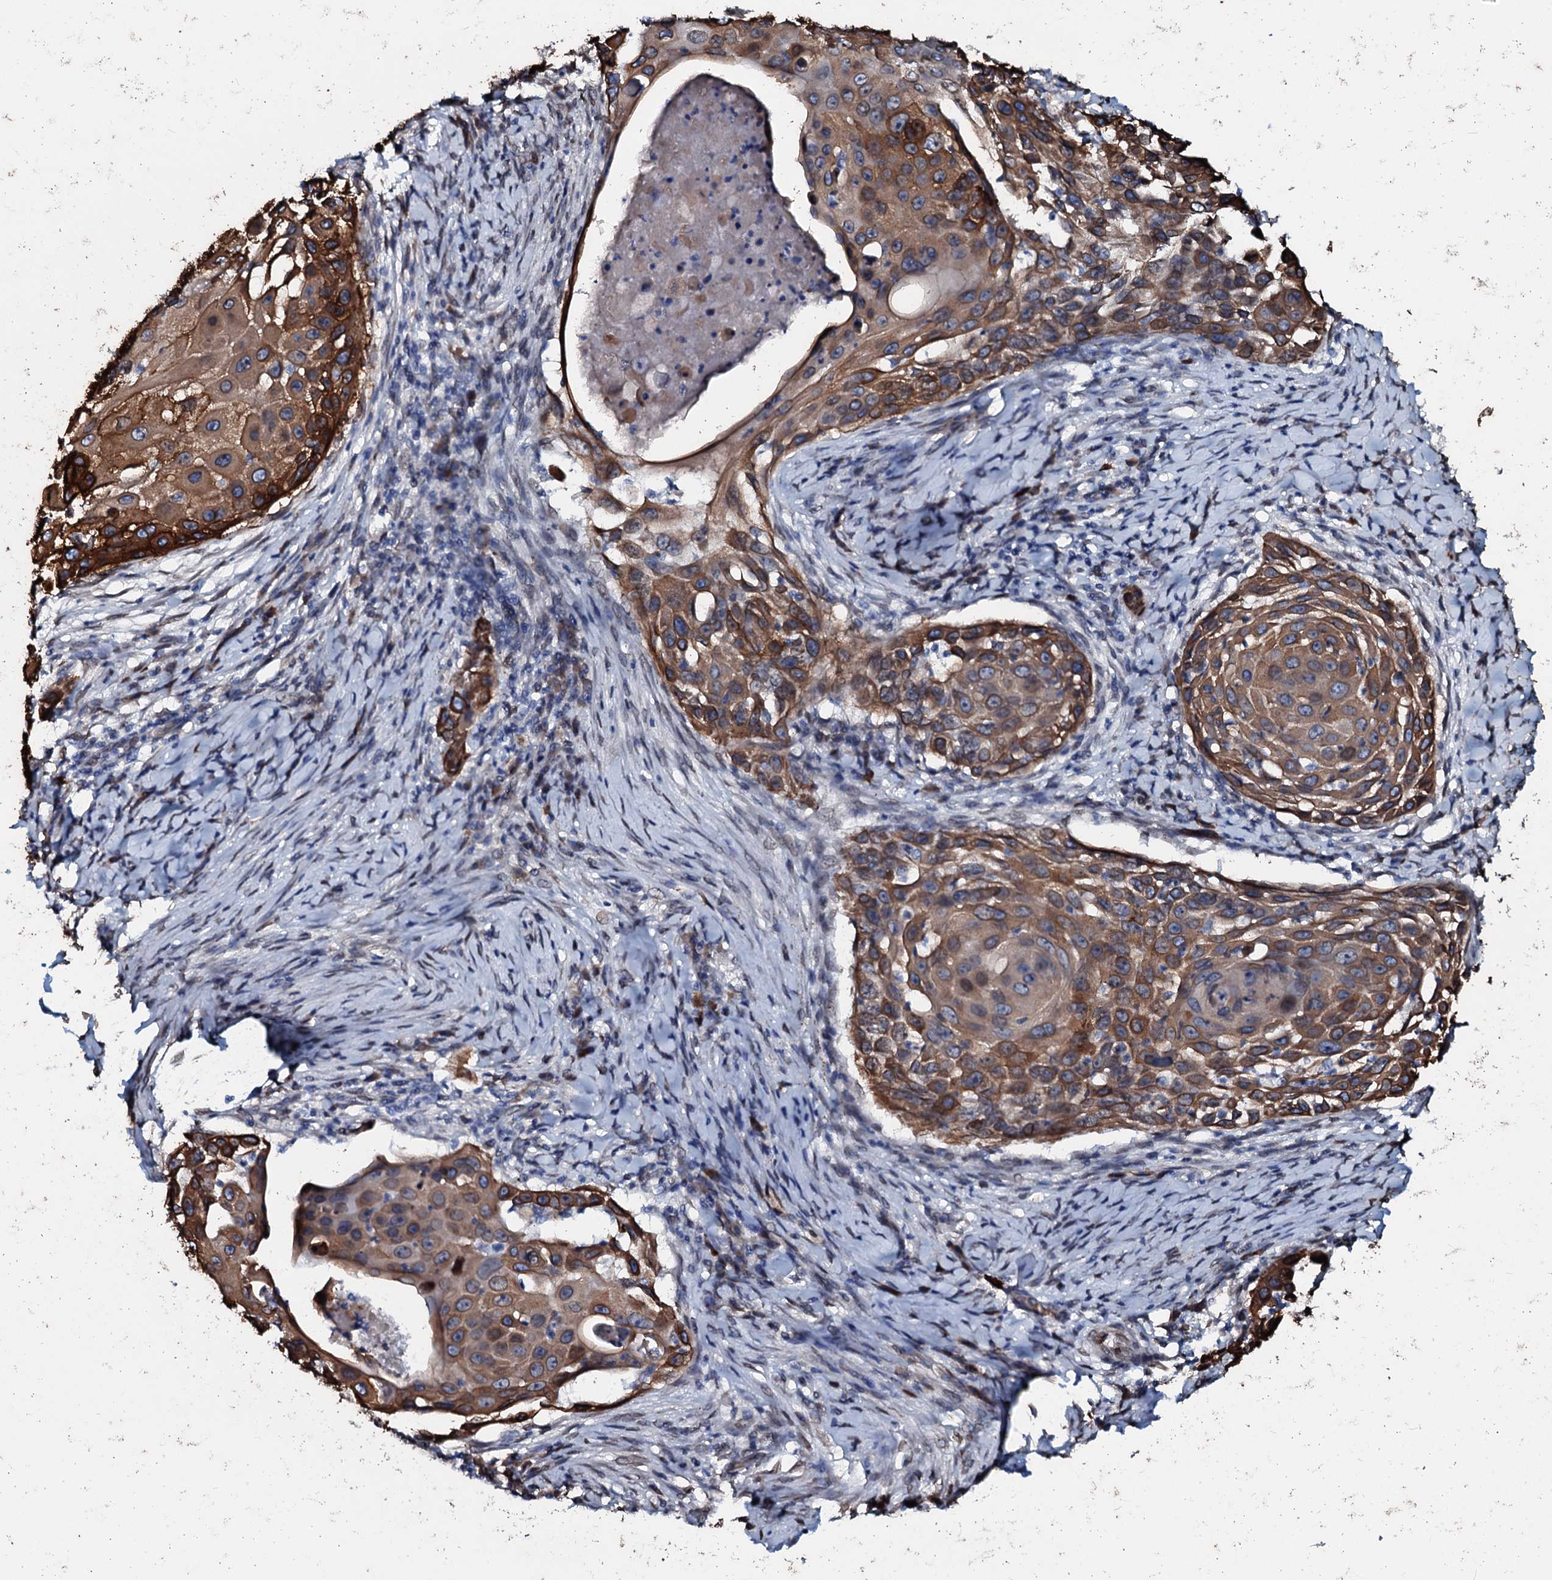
{"staining": {"intensity": "moderate", "quantity": ">75%", "location": "cytoplasmic/membranous"}, "tissue": "skin cancer", "cell_type": "Tumor cells", "image_type": "cancer", "snomed": [{"axis": "morphology", "description": "Squamous cell carcinoma, NOS"}, {"axis": "topography", "description": "Skin"}], "caption": "This micrograph demonstrates immunohistochemistry (IHC) staining of skin squamous cell carcinoma, with medium moderate cytoplasmic/membranous expression in about >75% of tumor cells.", "gene": "NRP2", "patient": {"sex": "female", "age": 44}}